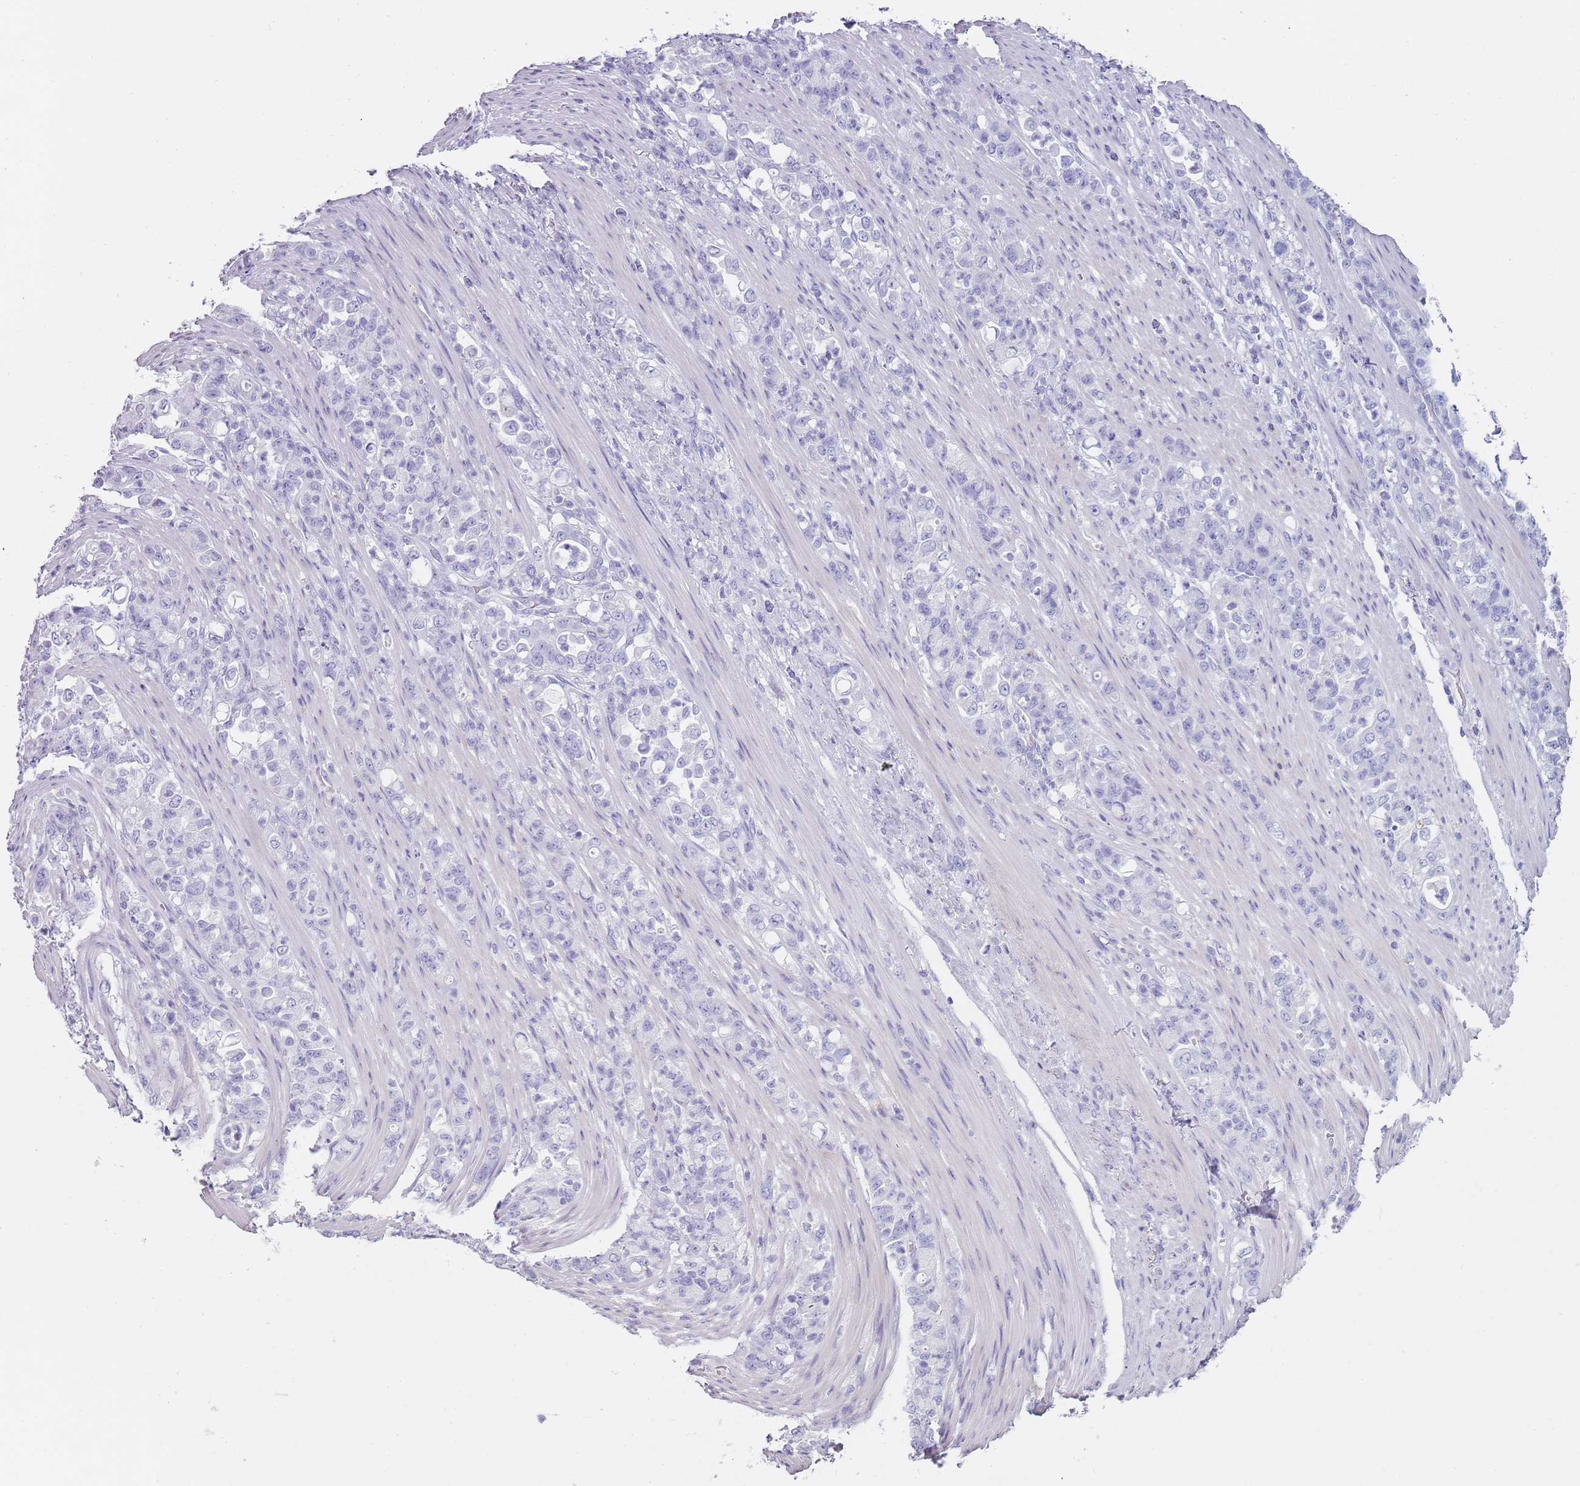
{"staining": {"intensity": "negative", "quantity": "none", "location": "none"}, "tissue": "stomach cancer", "cell_type": "Tumor cells", "image_type": "cancer", "snomed": [{"axis": "morphology", "description": "Normal tissue, NOS"}, {"axis": "morphology", "description": "Adenocarcinoma, NOS"}, {"axis": "topography", "description": "Stomach"}], "caption": "Human stomach adenocarcinoma stained for a protein using immunohistochemistry (IHC) exhibits no staining in tumor cells.", "gene": "NBPF20", "patient": {"sex": "female", "age": 79}}